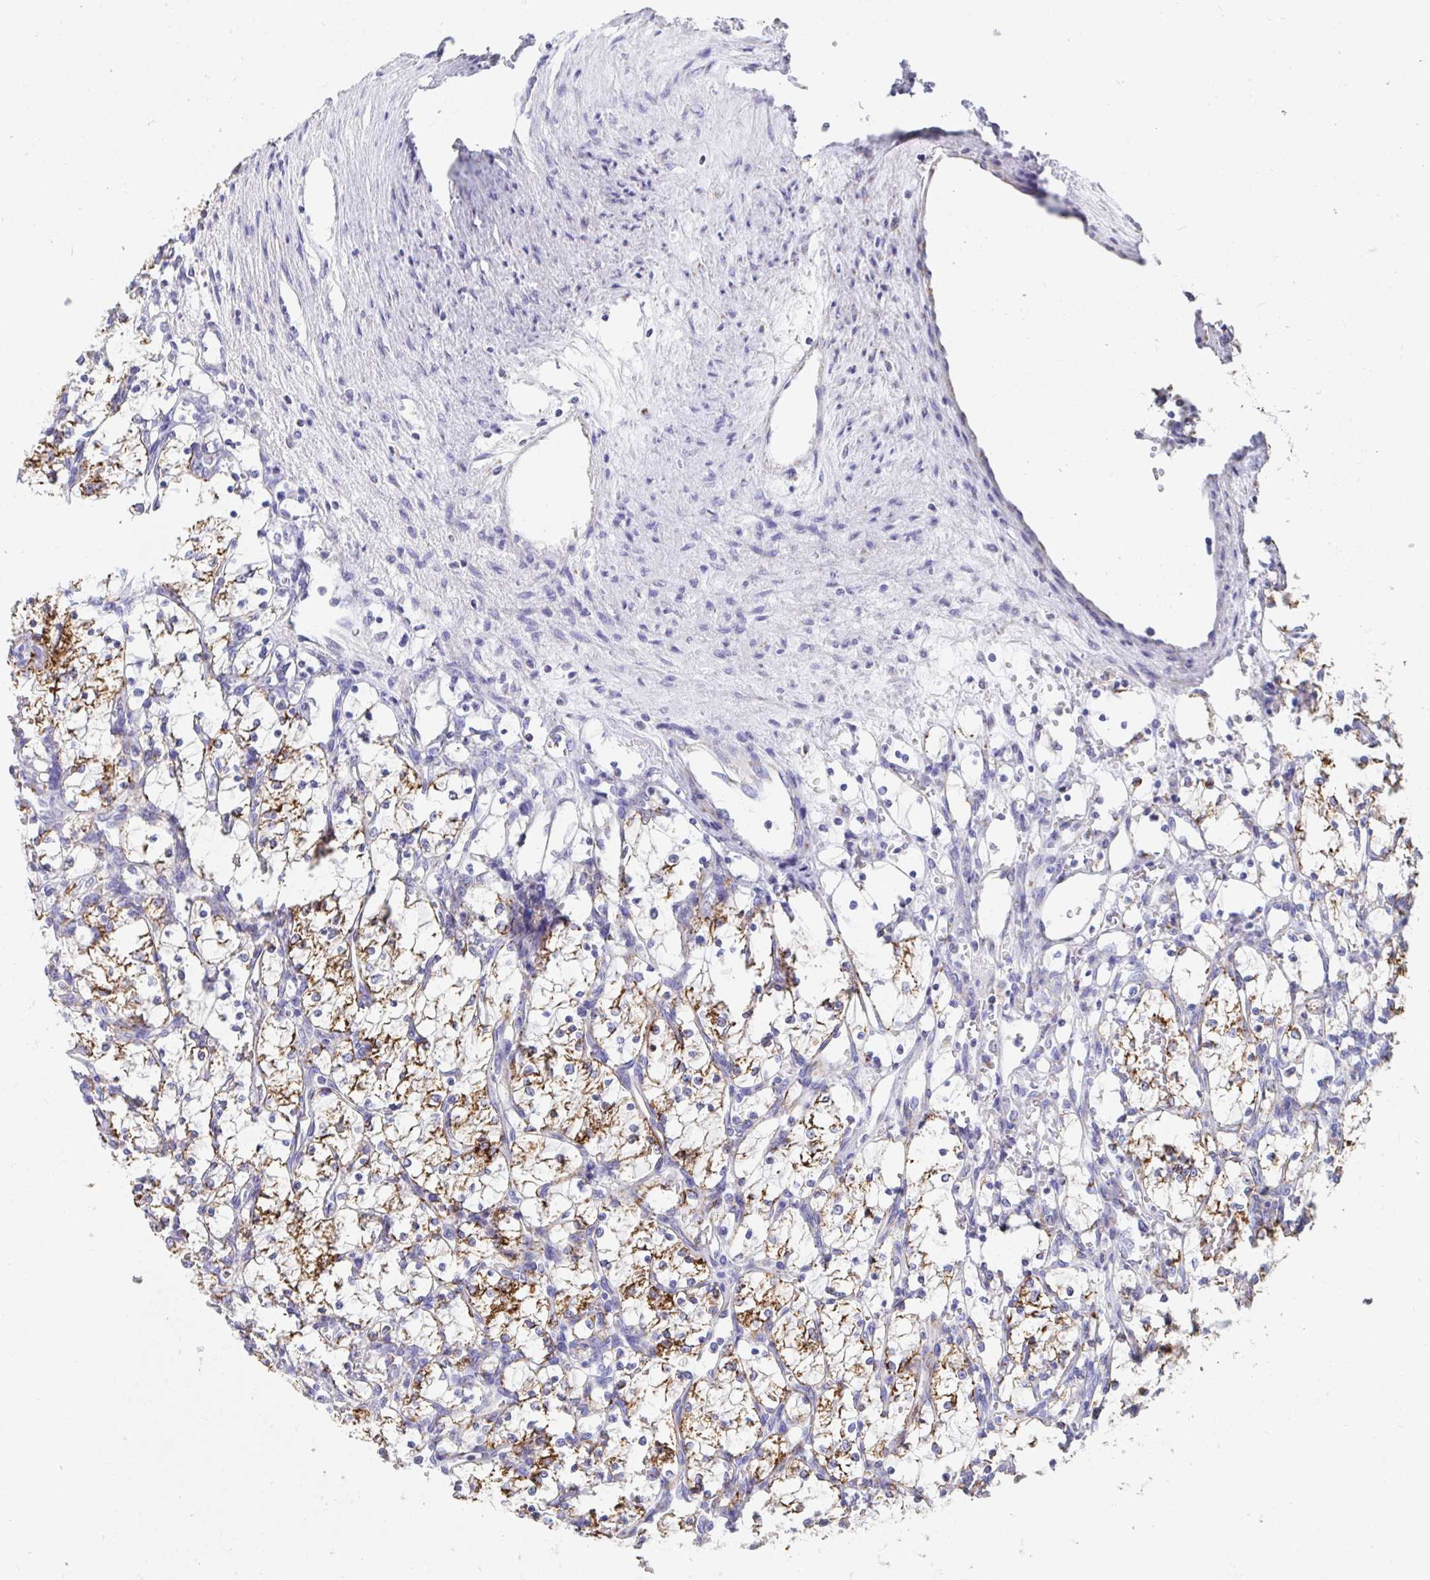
{"staining": {"intensity": "moderate", "quantity": ">75%", "location": "cytoplasmic/membranous"}, "tissue": "renal cancer", "cell_type": "Tumor cells", "image_type": "cancer", "snomed": [{"axis": "morphology", "description": "Adenocarcinoma, NOS"}, {"axis": "topography", "description": "Kidney"}], "caption": "Renal cancer tissue displays moderate cytoplasmic/membranous positivity in approximately >75% of tumor cells, visualized by immunohistochemistry.", "gene": "AIFM1", "patient": {"sex": "female", "age": 69}}